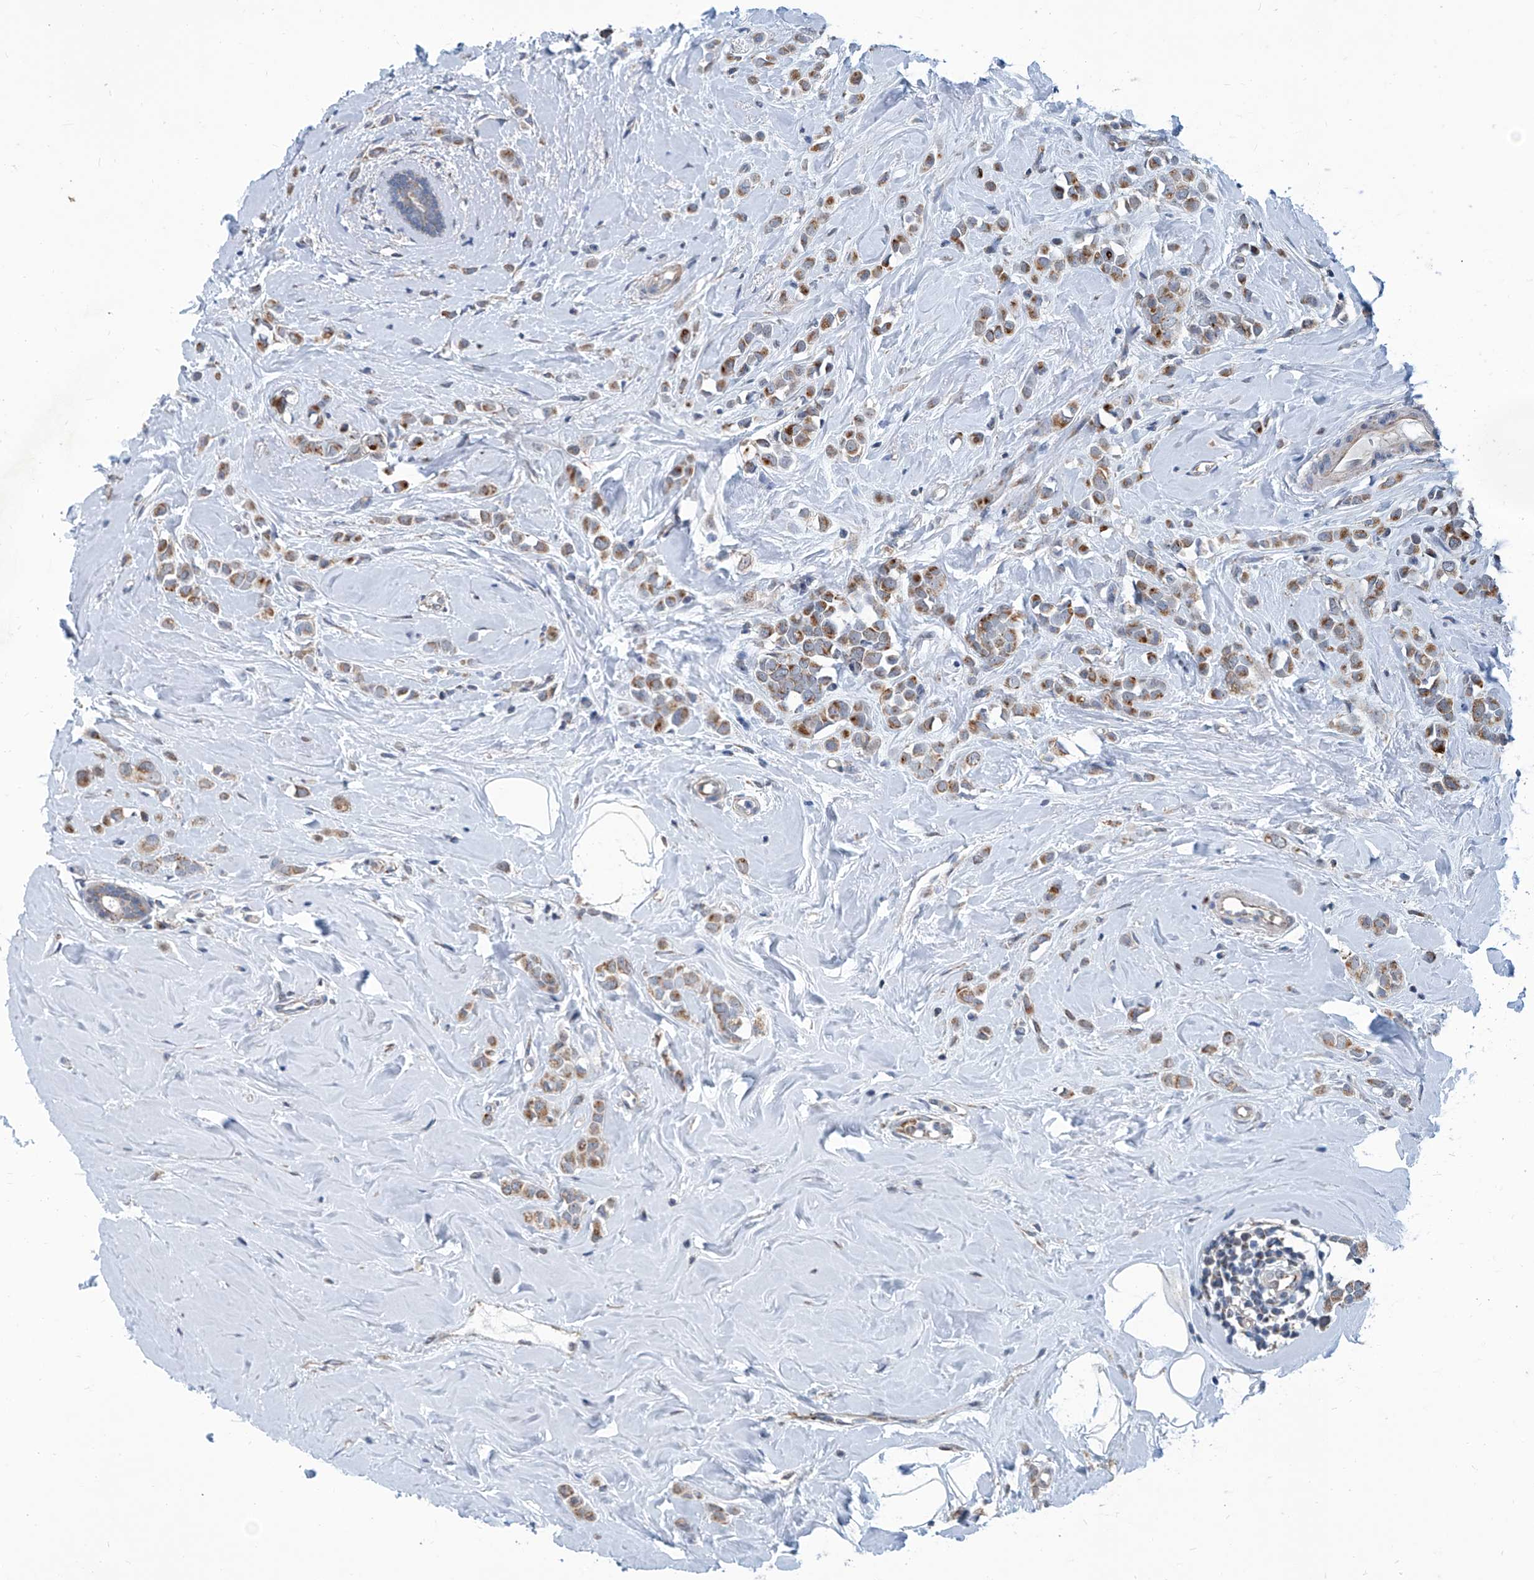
{"staining": {"intensity": "moderate", "quantity": ">75%", "location": "cytoplasmic/membranous"}, "tissue": "breast cancer", "cell_type": "Tumor cells", "image_type": "cancer", "snomed": [{"axis": "morphology", "description": "Lobular carcinoma"}, {"axis": "topography", "description": "Breast"}], "caption": "Brown immunohistochemical staining in lobular carcinoma (breast) reveals moderate cytoplasmic/membranous positivity in approximately >75% of tumor cells. Immunohistochemistry stains the protein in brown and the nuclei are stained blue.", "gene": "USP48", "patient": {"sex": "female", "age": 47}}